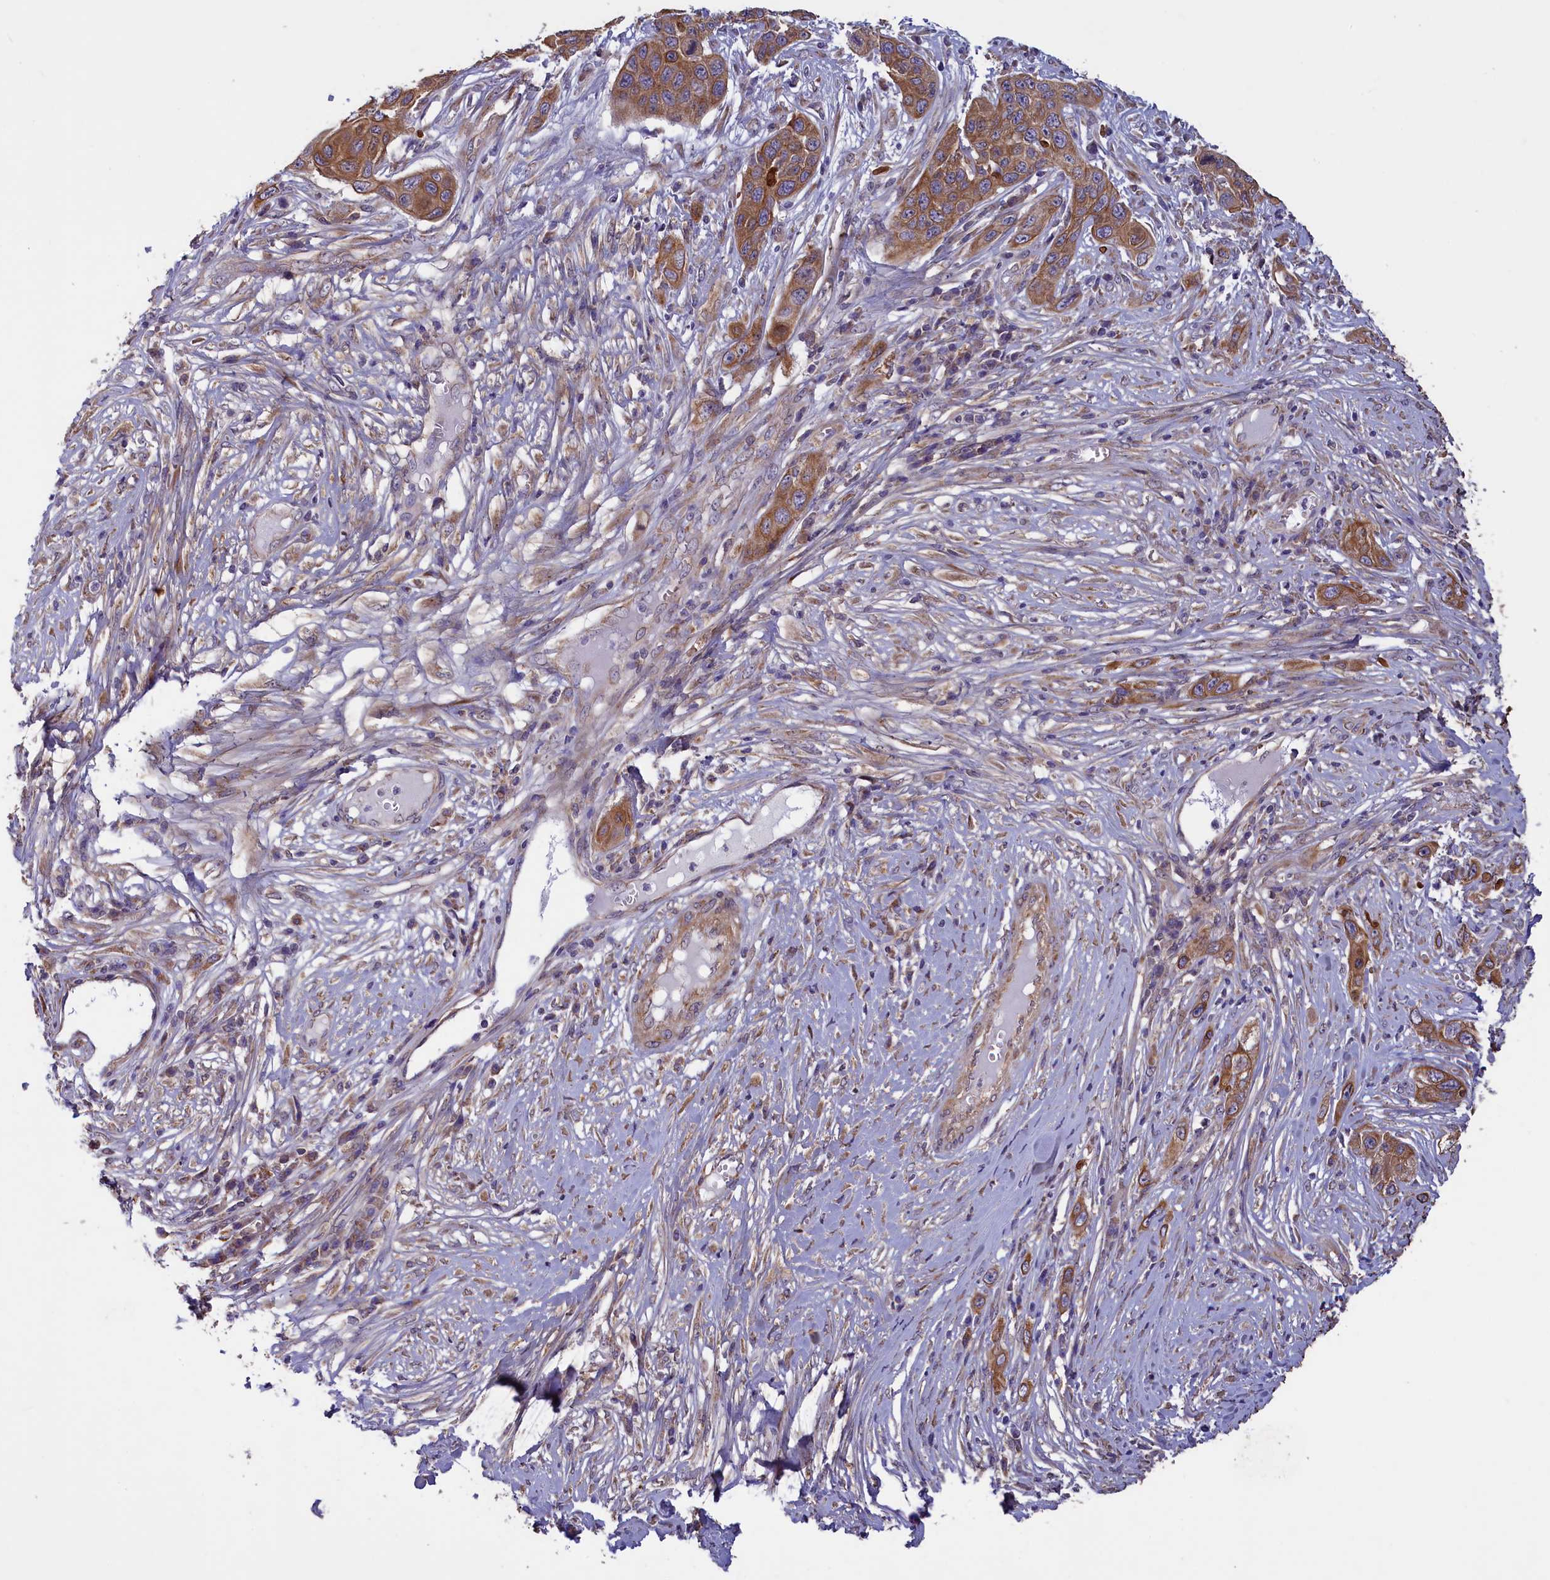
{"staining": {"intensity": "moderate", "quantity": ">75%", "location": "cytoplasmic/membranous"}, "tissue": "skin cancer", "cell_type": "Tumor cells", "image_type": "cancer", "snomed": [{"axis": "morphology", "description": "Squamous cell carcinoma, NOS"}, {"axis": "topography", "description": "Skin"}], "caption": "Immunohistochemical staining of skin squamous cell carcinoma exhibits medium levels of moderate cytoplasmic/membranous protein staining in approximately >75% of tumor cells.", "gene": "ACAD8", "patient": {"sex": "male", "age": 55}}